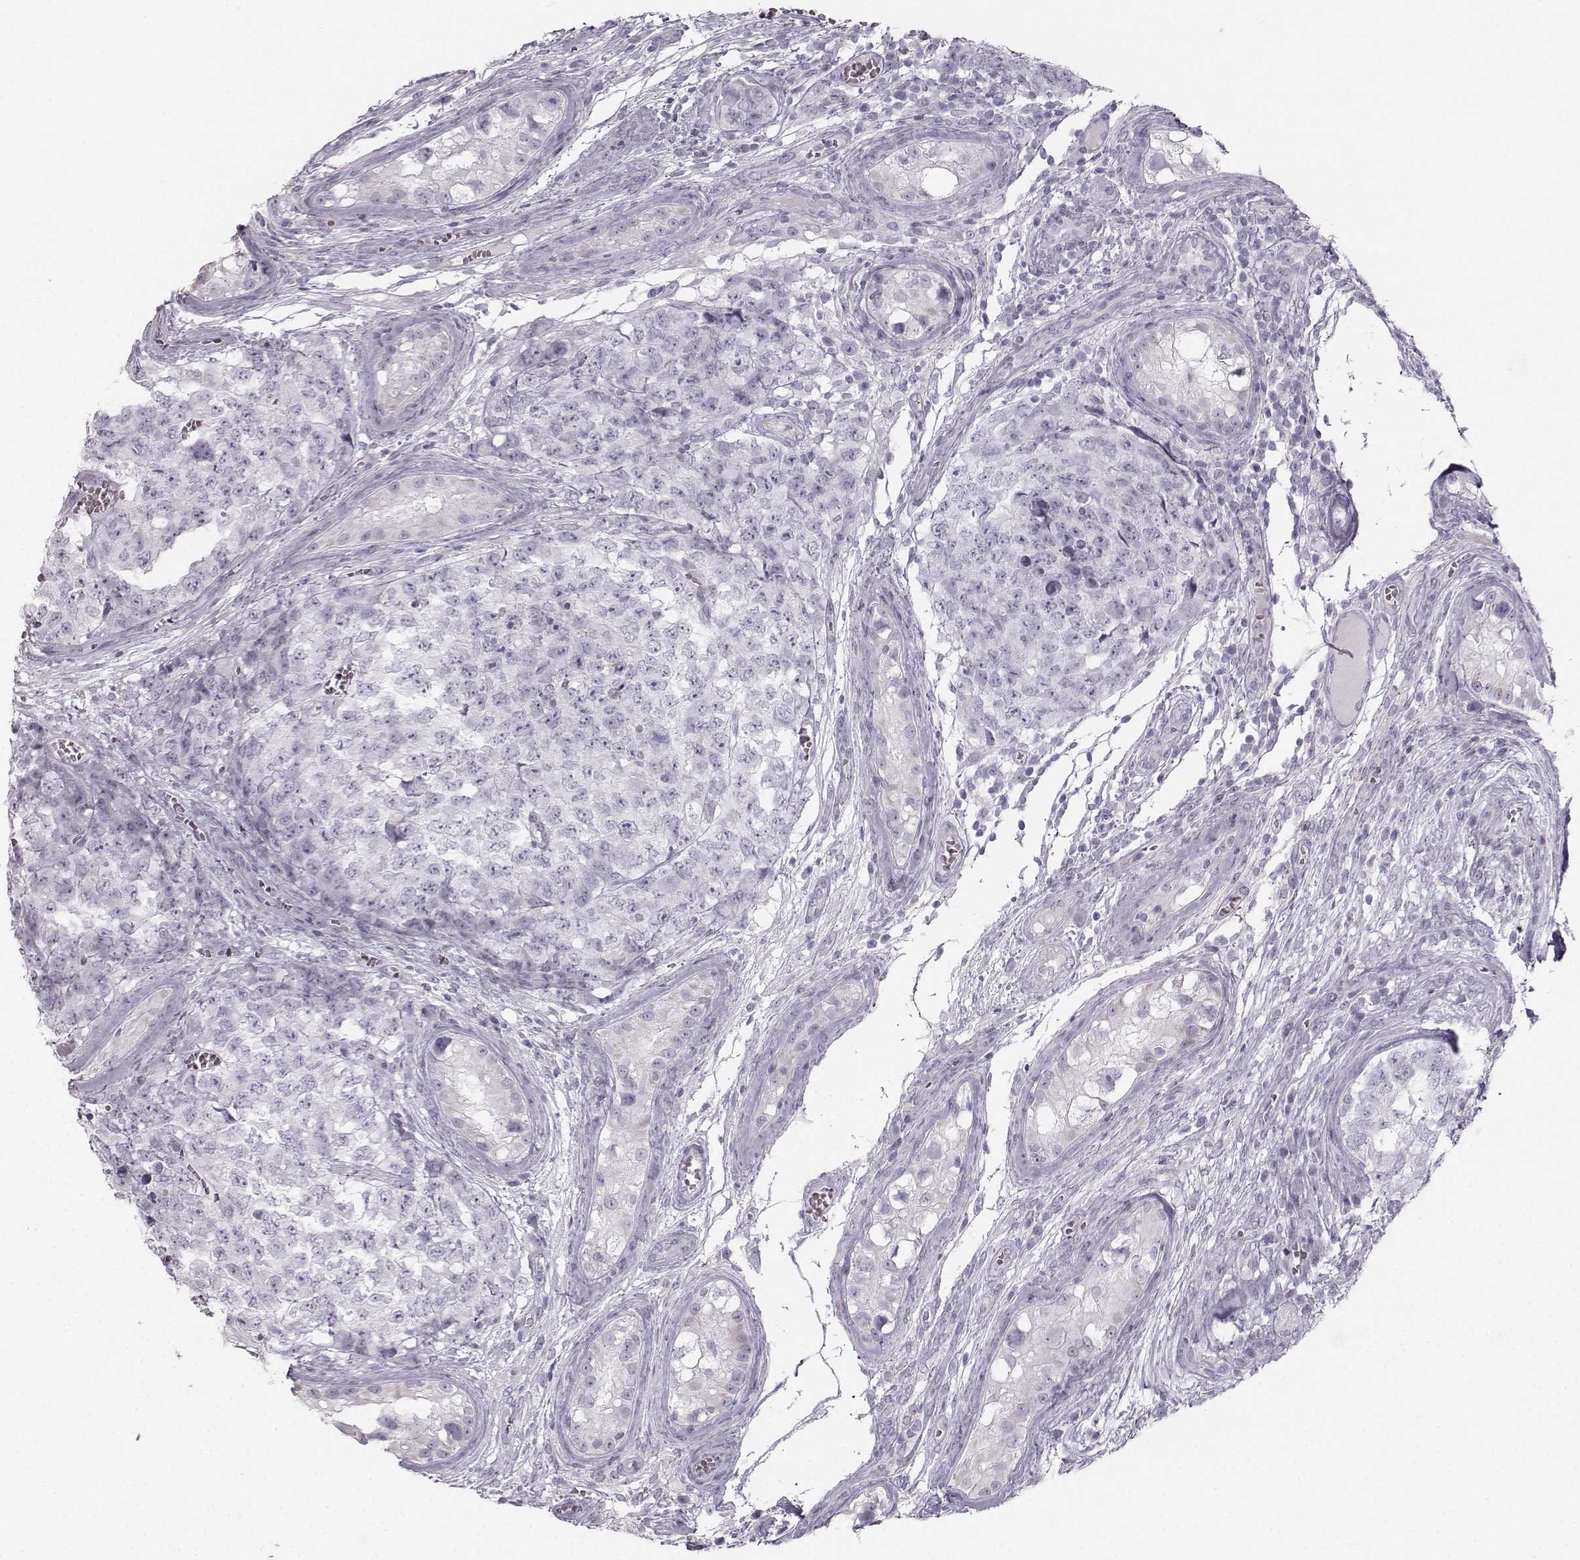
{"staining": {"intensity": "negative", "quantity": "none", "location": "none"}, "tissue": "testis cancer", "cell_type": "Tumor cells", "image_type": "cancer", "snomed": [{"axis": "morphology", "description": "Carcinoma, Embryonal, NOS"}, {"axis": "topography", "description": "Testis"}], "caption": "DAB immunohistochemical staining of embryonal carcinoma (testis) displays no significant positivity in tumor cells.", "gene": "CASR", "patient": {"sex": "male", "age": 23}}